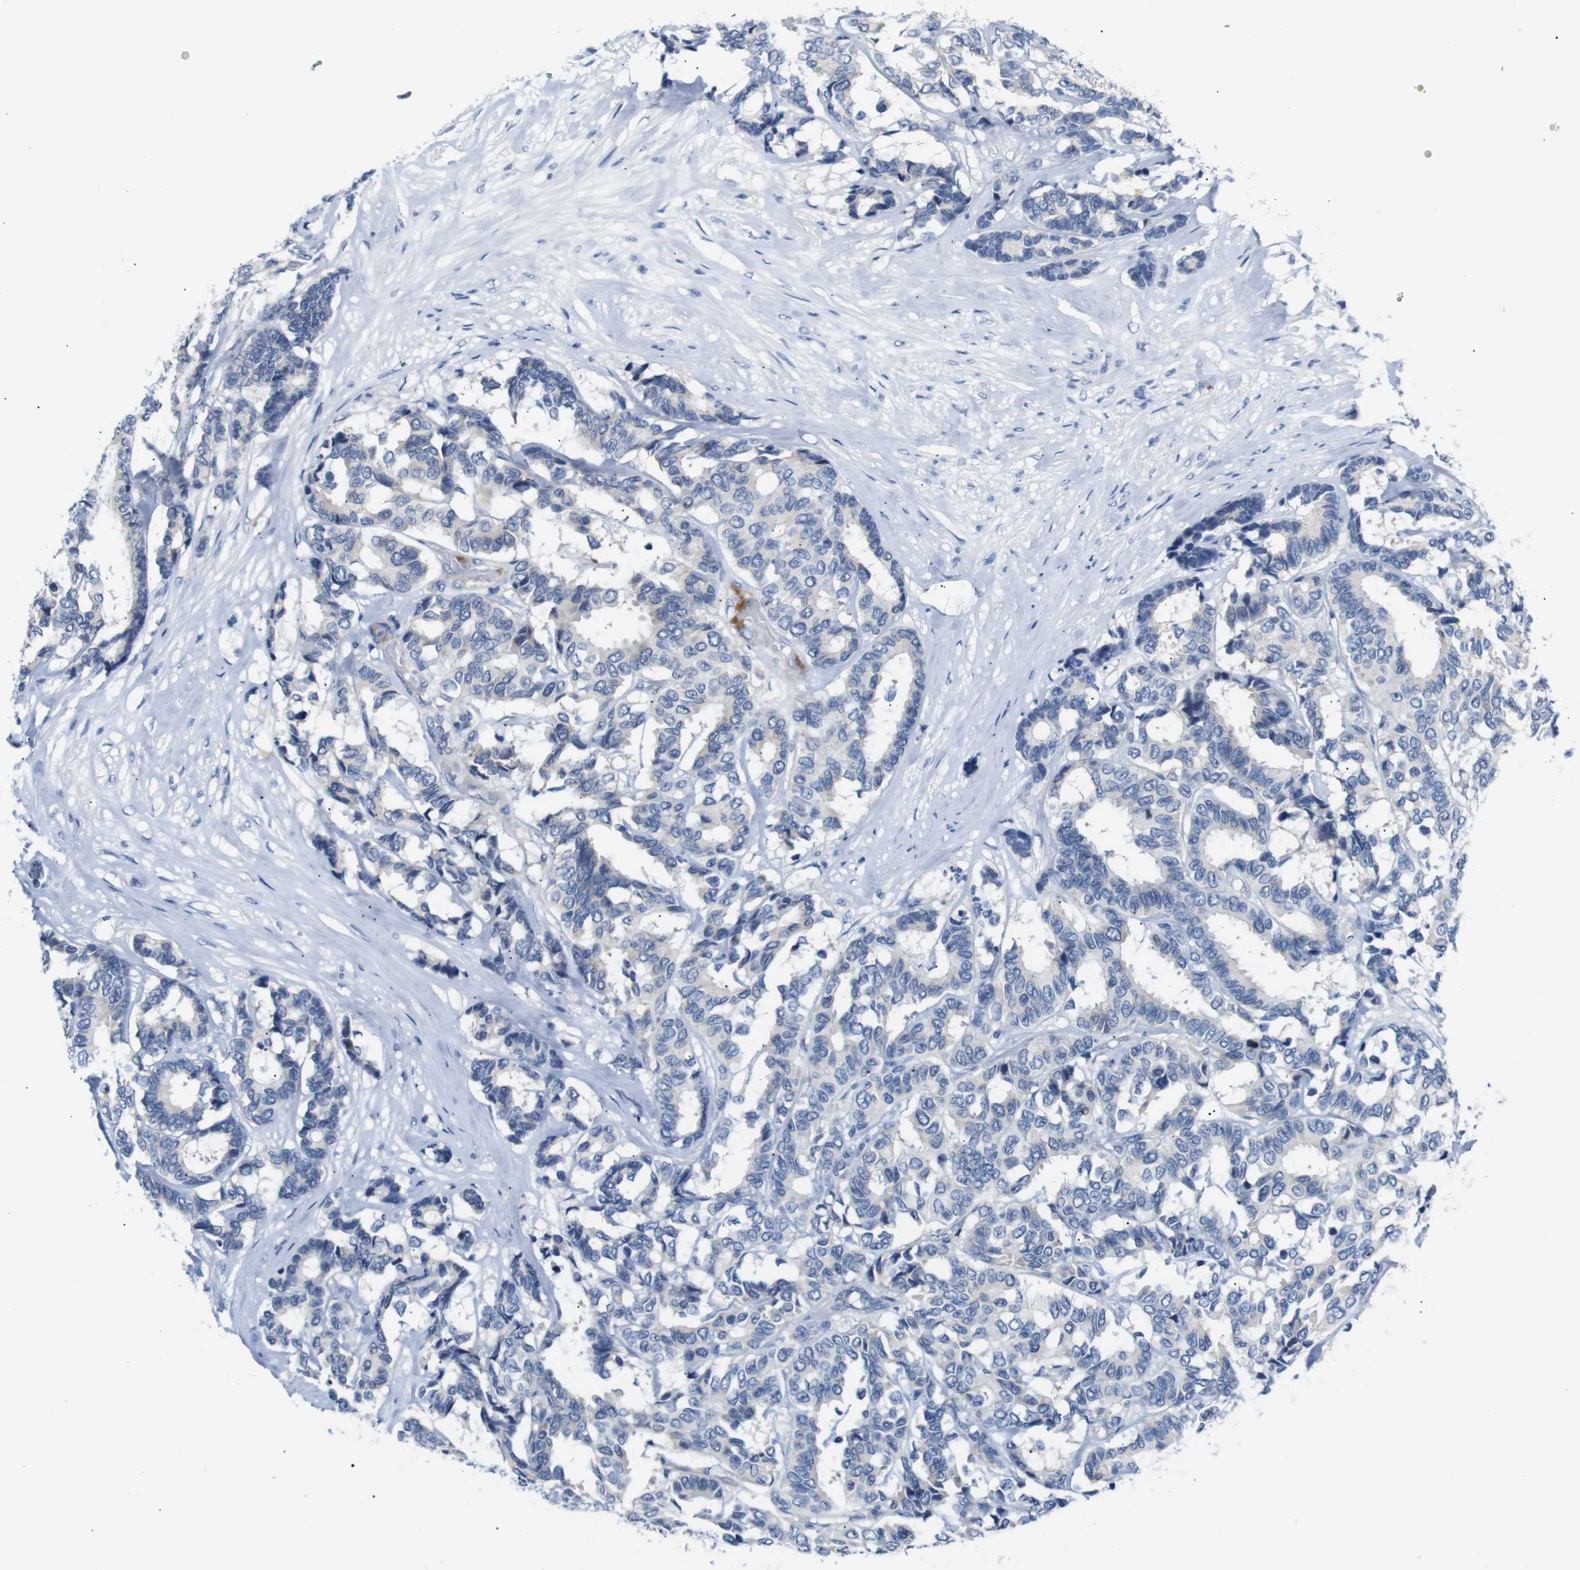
{"staining": {"intensity": "negative", "quantity": "none", "location": "none"}, "tissue": "breast cancer", "cell_type": "Tumor cells", "image_type": "cancer", "snomed": [{"axis": "morphology", "description": "Duct carcinoma"}, {"axis": "topography", "description": "Breast"}], "caption": "Human breast invasive ductal carcinoma stained for a protein using IHC demonstrates no positivity in tumor cells.", "gene": "DCP1A", "patient": {"sex": "female", "age": 87}}